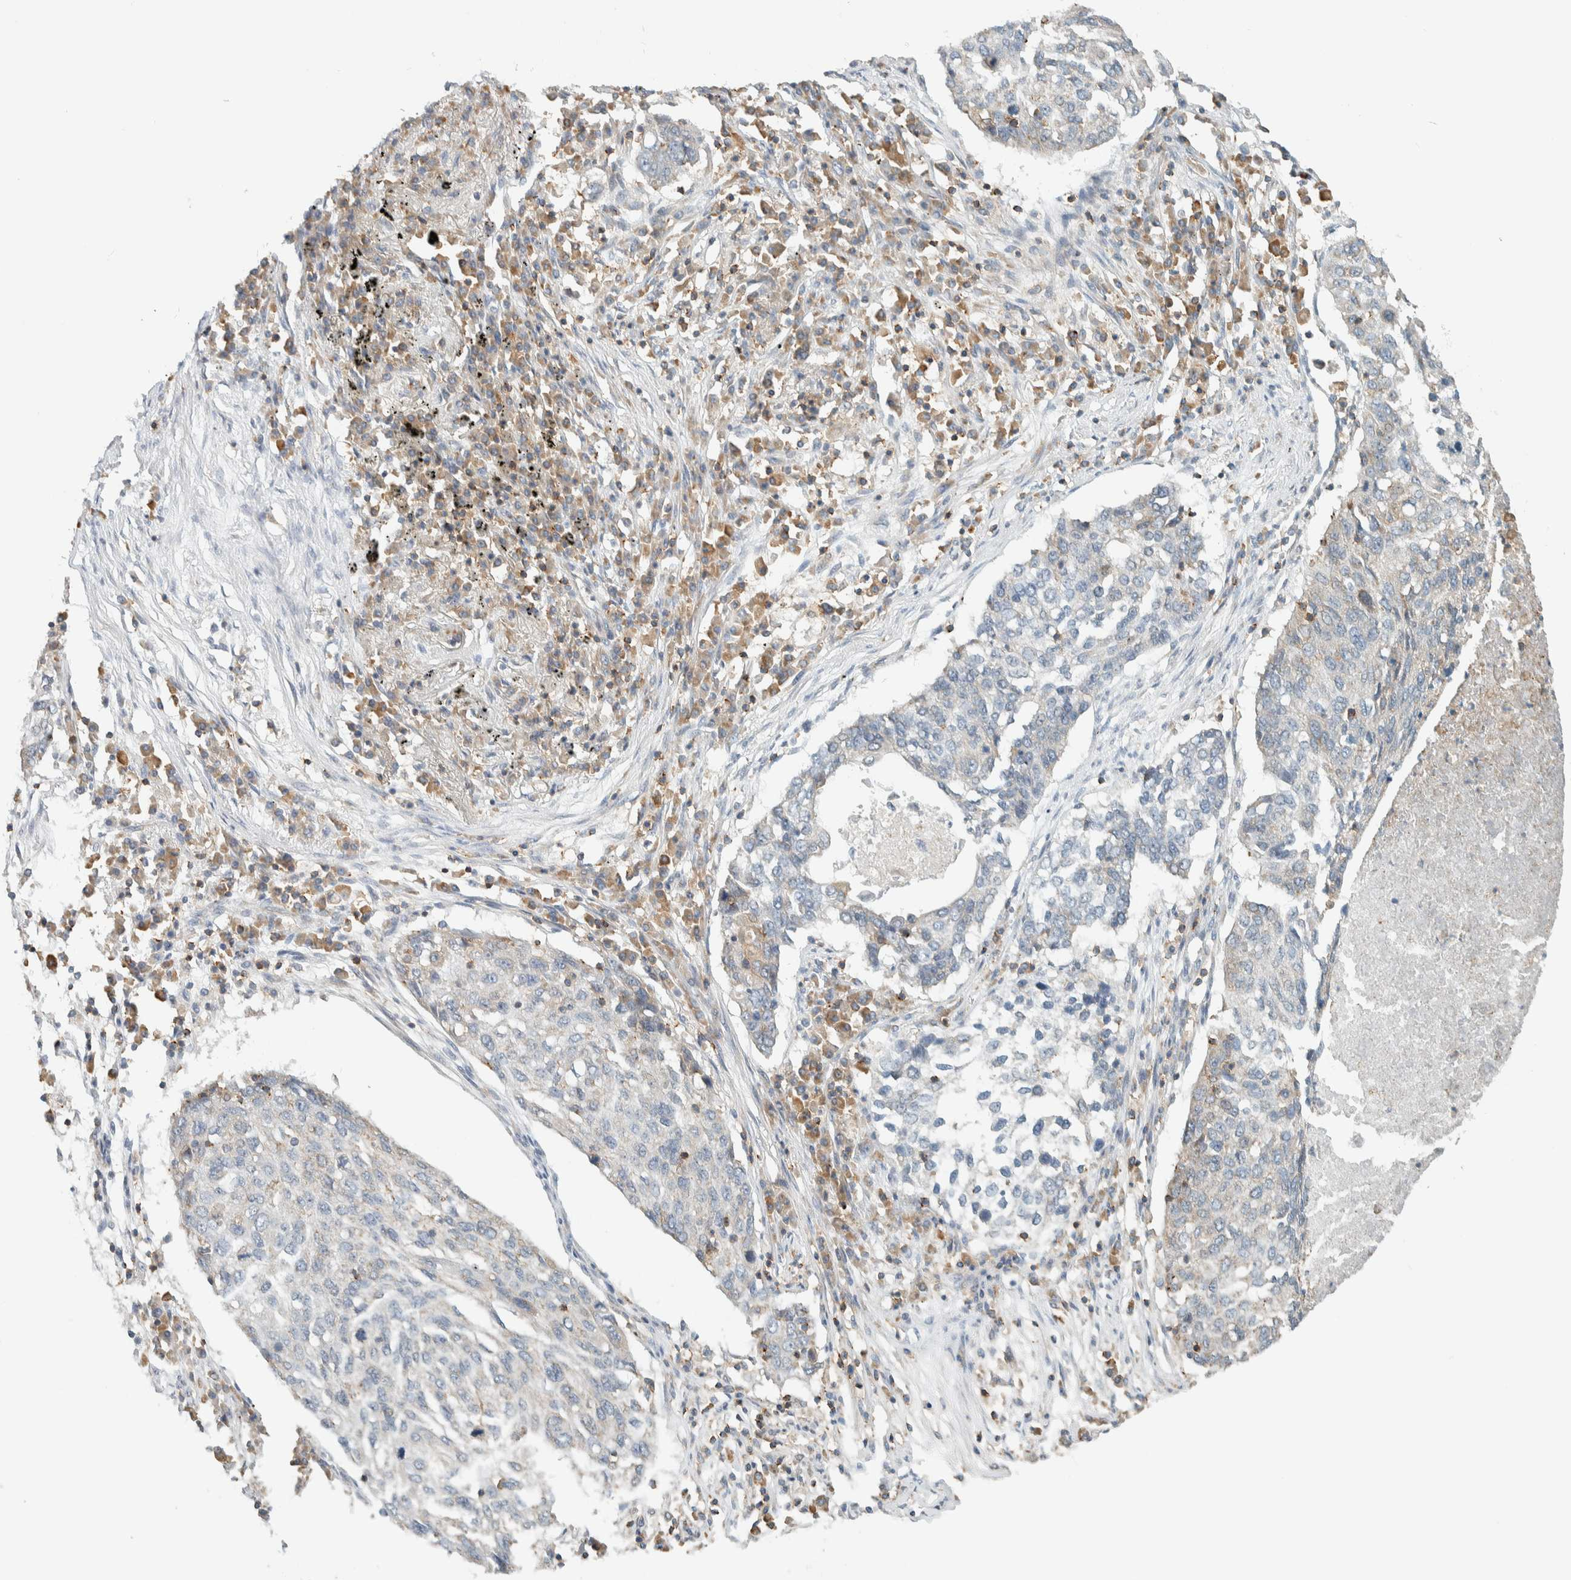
{"staining": {"intensity": "negative", "quantity": "none", "location": "none"}, "tissue": "lung cancer", "cell_type": "Tumor cells", "image_type": "cancer", "snomed": [{"axis": "morphology", "description": "Squamous cell carcinoma, NOS"}, {"axis": "topography", "description": "Lung"}], "caption": "The histopathology image demonstrates no staining of tumor cells in lung squamous cell carcinoma.", "gene": "CCDC57", "patient": {"sex": "female", "age": 63}}